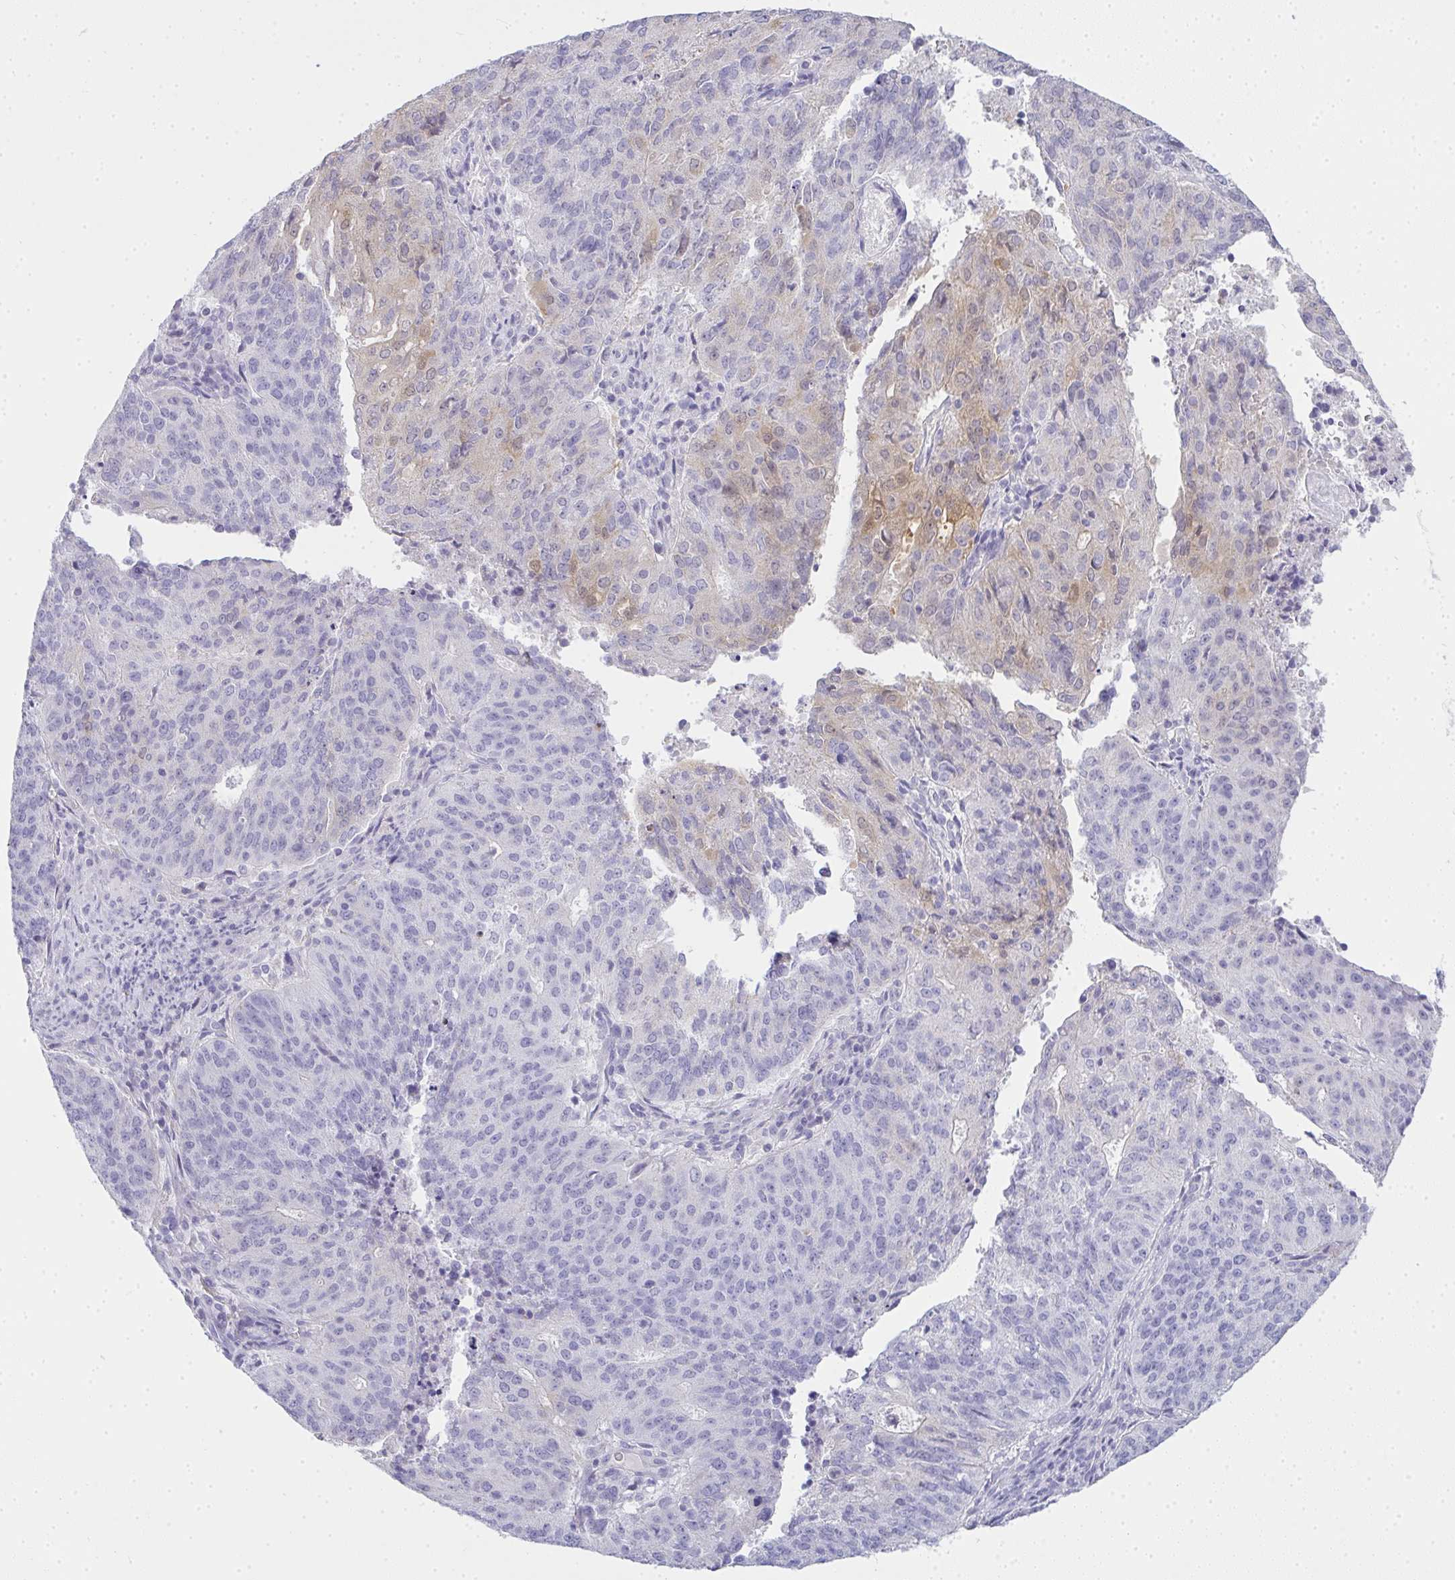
{"staining": {"intensity": "negative", "quantity": "none", "location": "none"}, "tissue": "endometrial cancer", "cell_type": "Tumor cells", "image_type": "cancer", "snomed": [{"axis": "morphology", "description": "Adenocarcinoma, NOS"}, {"axis": "topography", "description": "Endometrium"}], "caption": "Endometrial cancer stained for a protein using immunohistochemistry (IHC) reveals no positivity tumor cells.", "gene": "GSDMB", "patient": {"sex": "female", "age": 82}}